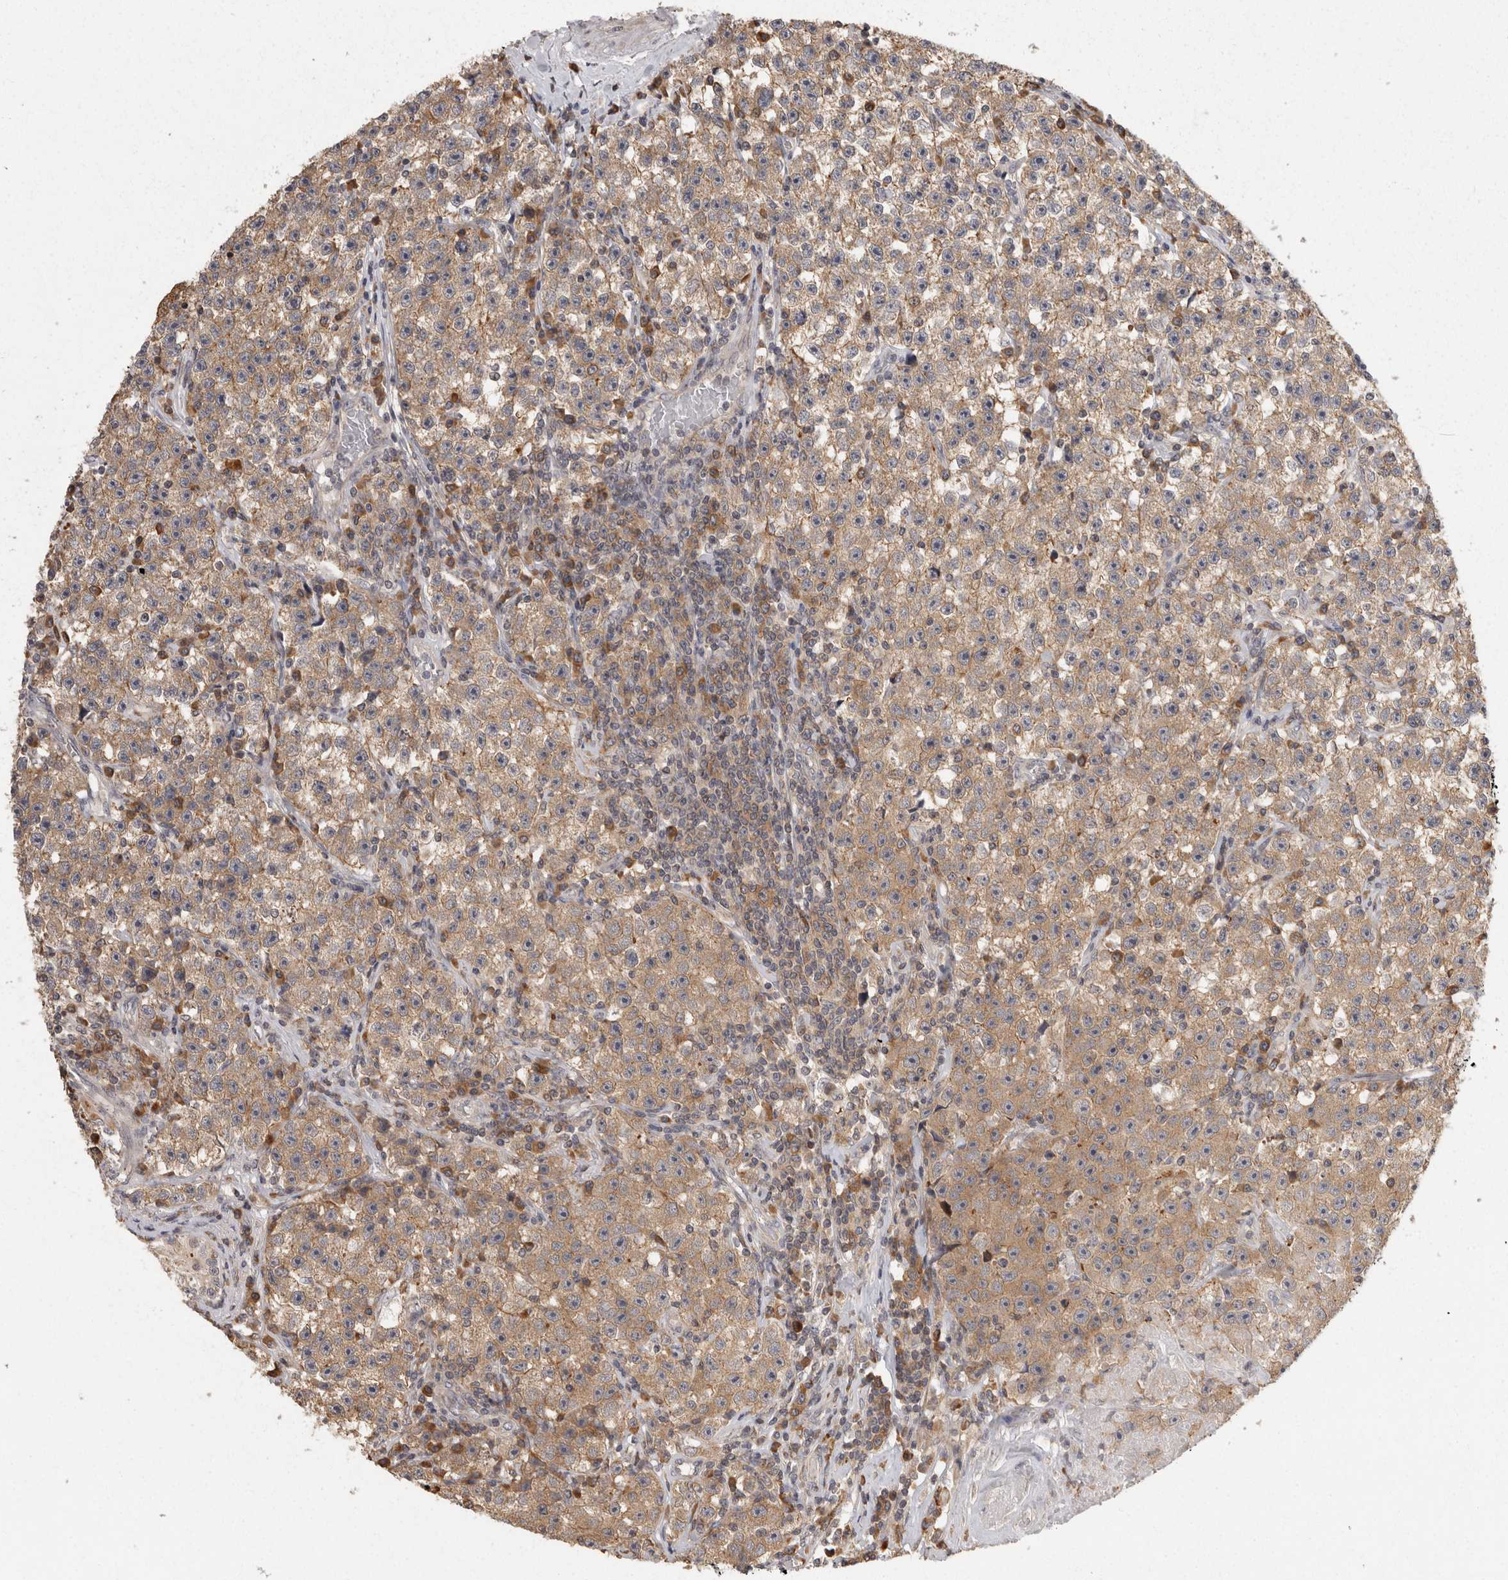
{"staining": {"intensity": "weak", "quantity": ">75%", "location": "cytoplasmic/membranous"}, "tissue": "testis cancer", "cell_type": "Tumor cells", "image_type": "cancer", "snomed": [{"axis": "morphology", "description": "Seminoma, NOS"}, {"axis": "topography", "description": "Testis"}], "caption": "The immunohistochemical stain highlights weak cytoplasmic/membranous positivity in tumor cells of testis seminoma tissue.", "gene": "ACAT2", "patient": {"sex": "male", "age": 22}}